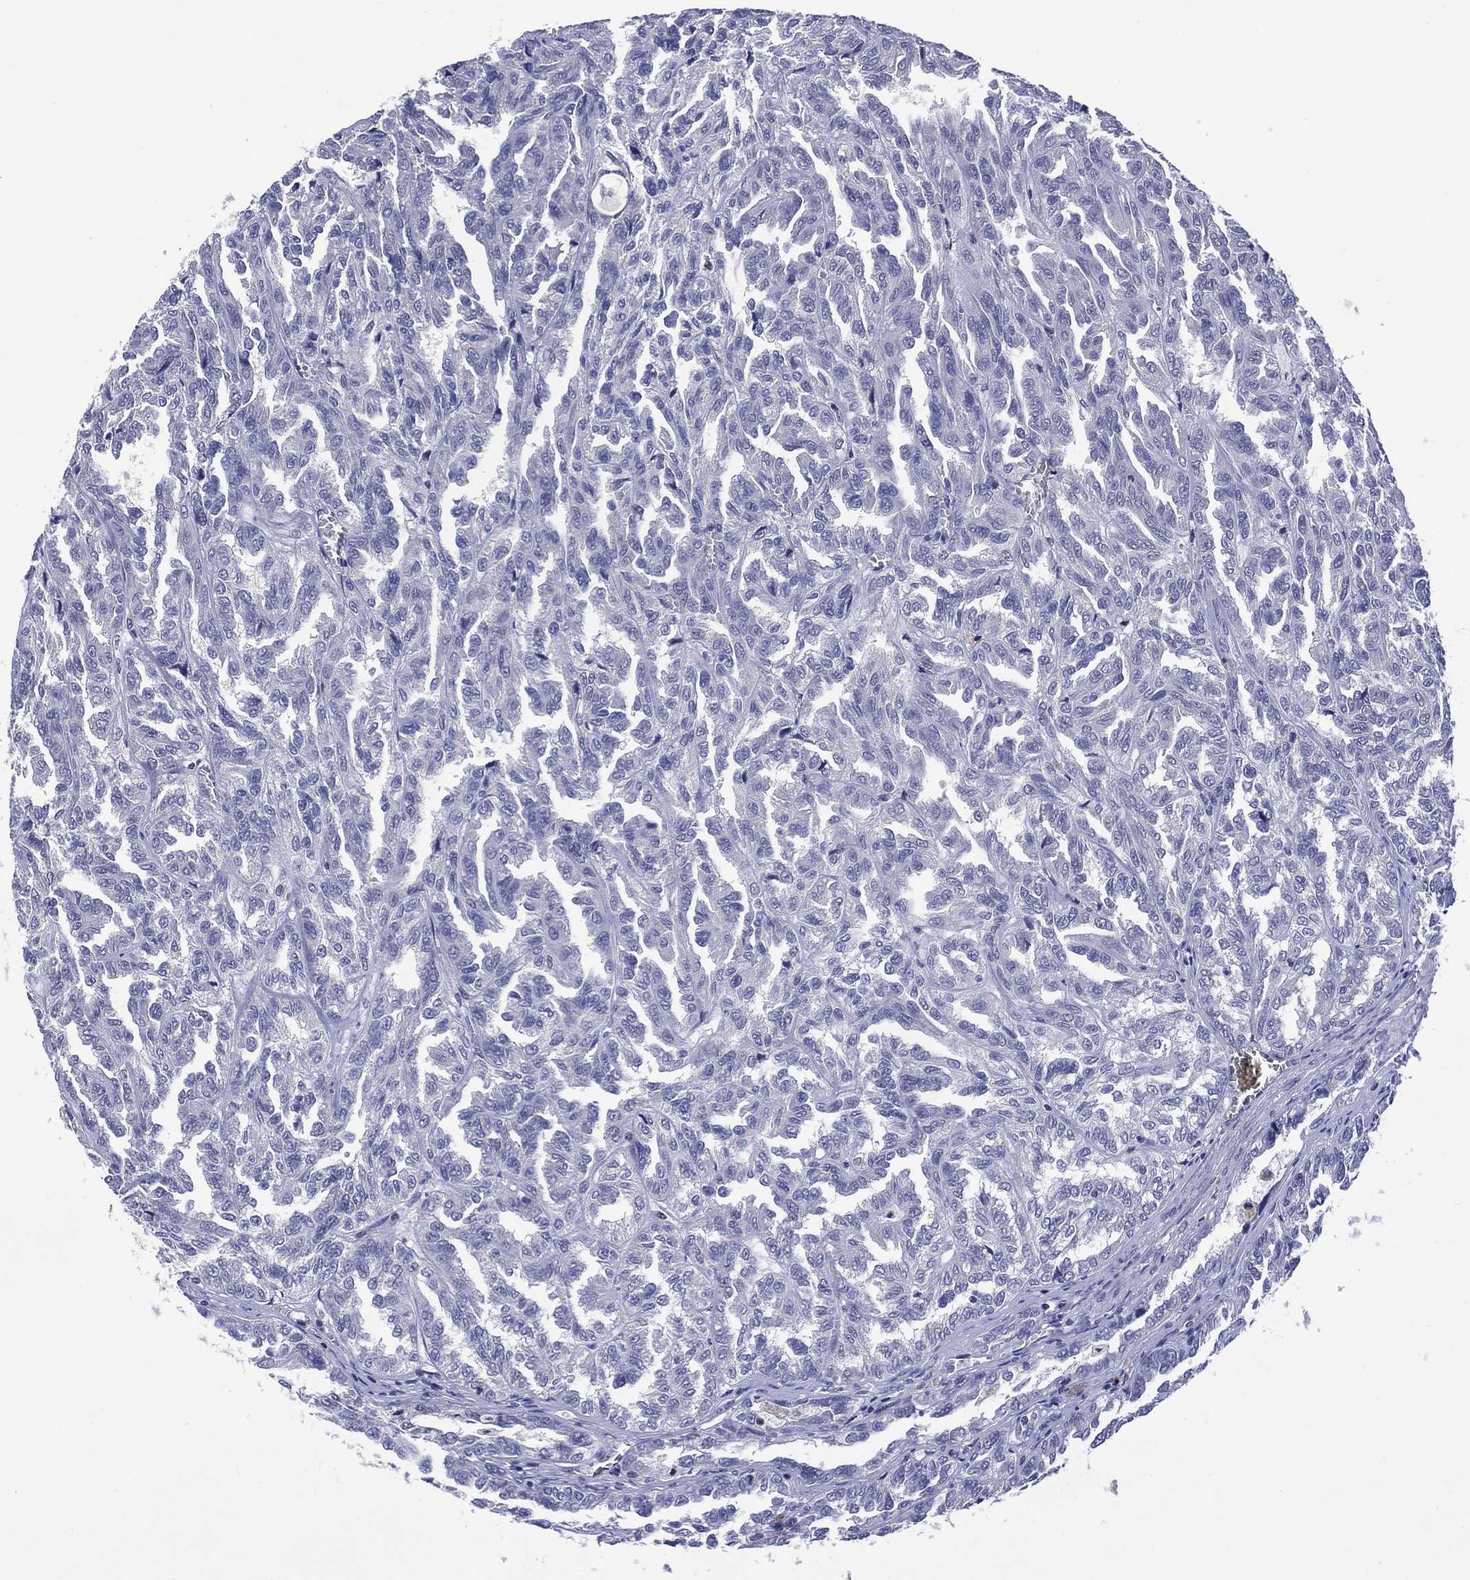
{"staining": {"intensity": "negative", "quantity": "none", "location": "none"}, "tissue": "renal cancer", "cell_type": "Tumor cells", "image_type": "cancer", "snomed": [{"axis": "morphology", "description": "Adenocarcinoma, NOS"}, {"axis": "topography", "description": "Kidney"}], "caption": "Immunohistochemical staining of renal adenocarcinoma demonstrates no significant positivity in tumor cells.", "gene": "USP26", "patient": {"sex": "male", "age": 79}}